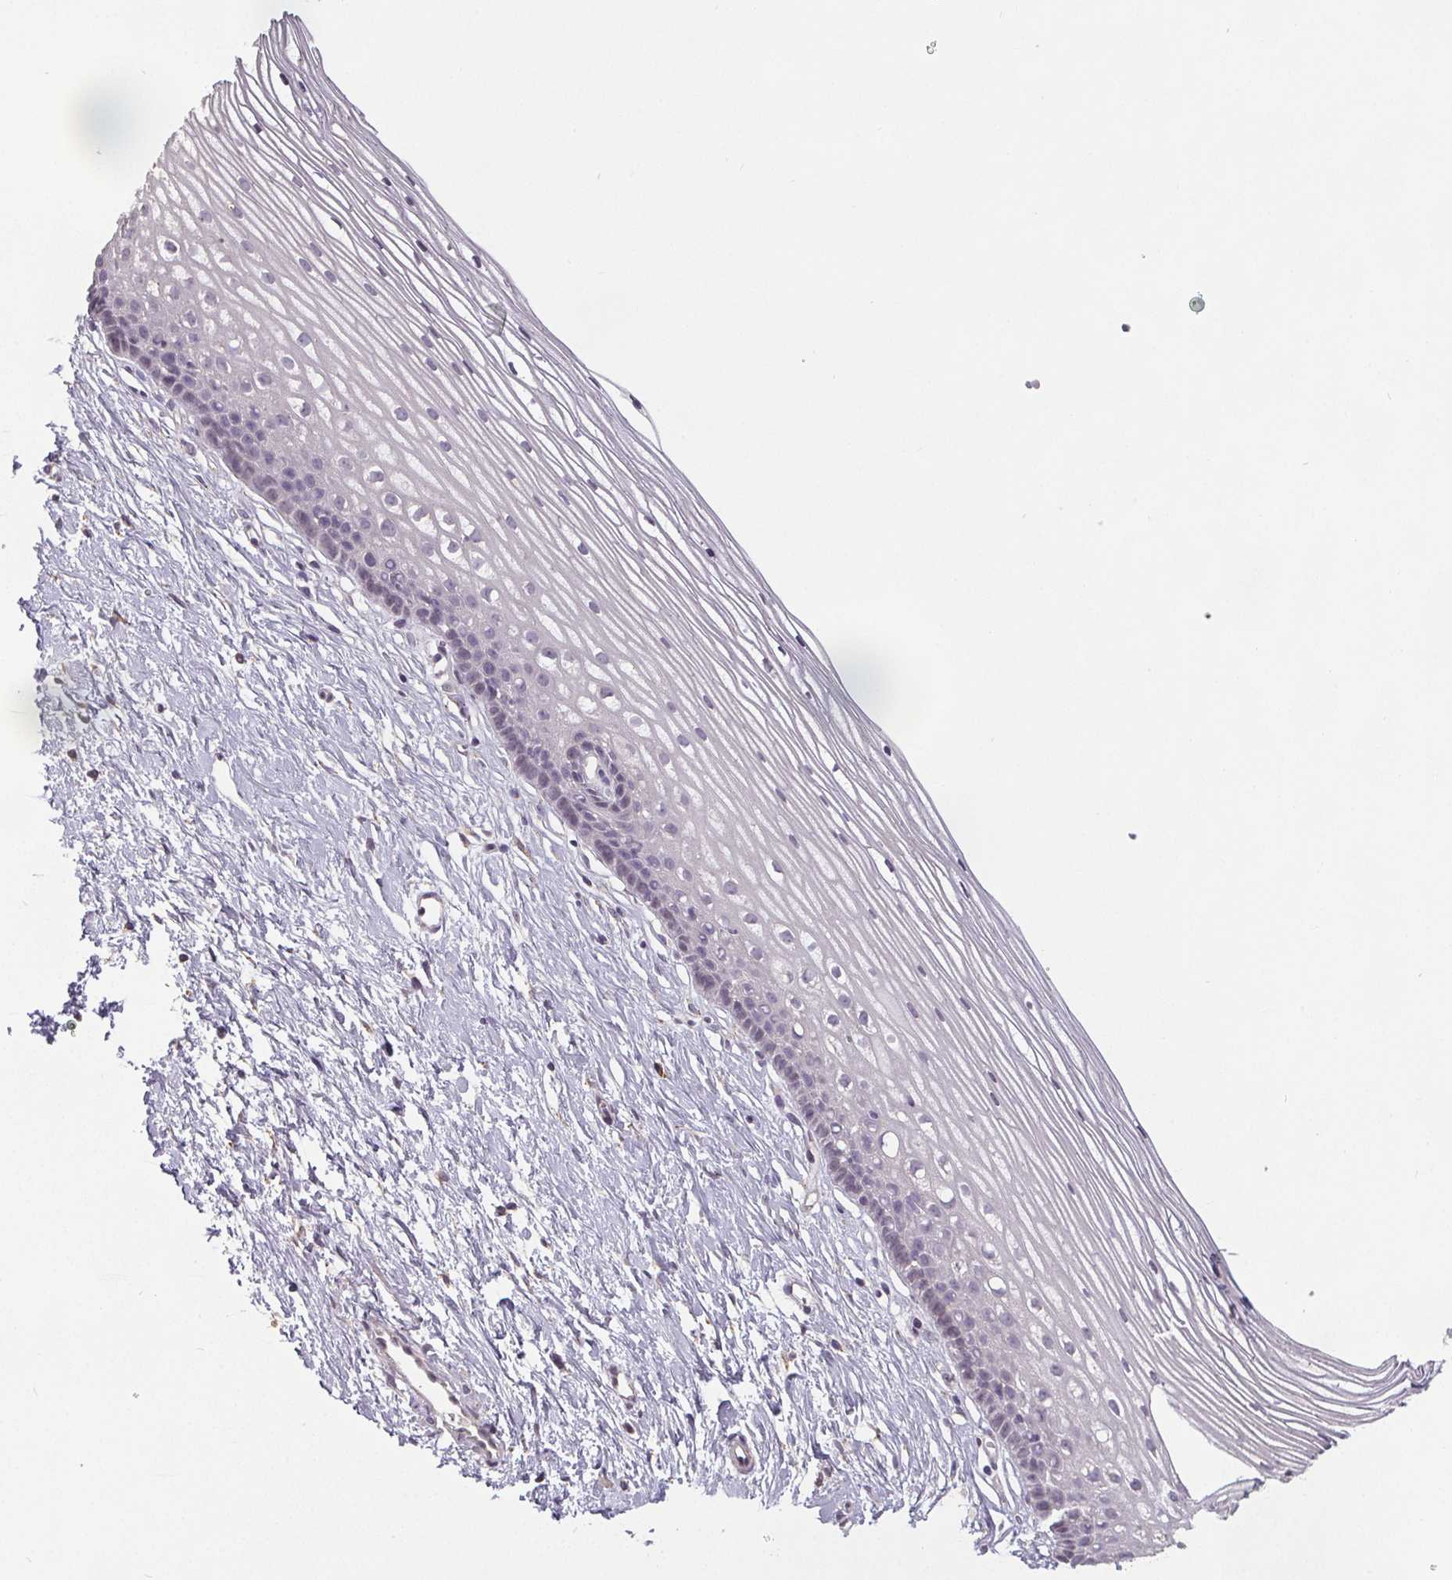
{"staining": {"intensity": "weak", "quantity": "25%-75%", "location": "cytoplasmic/membranous"}, "tissue": "cervix", "cell_type": "Glandular cells", "image_type": "normal", "snomed": [{"axis": "morphology", "description": "Normal tissue, NOS"}, {"axis": "topography", "description": "Cervix"}], "caption": "The immunohistochemical stain highlights weak cytoplasmic/membranous positivity in glandular cells of unremarkable cervix. The staining was performed using DAB, with brown indicating positive protein expression. Nuclei are stained blue with hematoxylin.", "gene": "SLC26A2", "patient": {"sex": "female", "age": 40}}